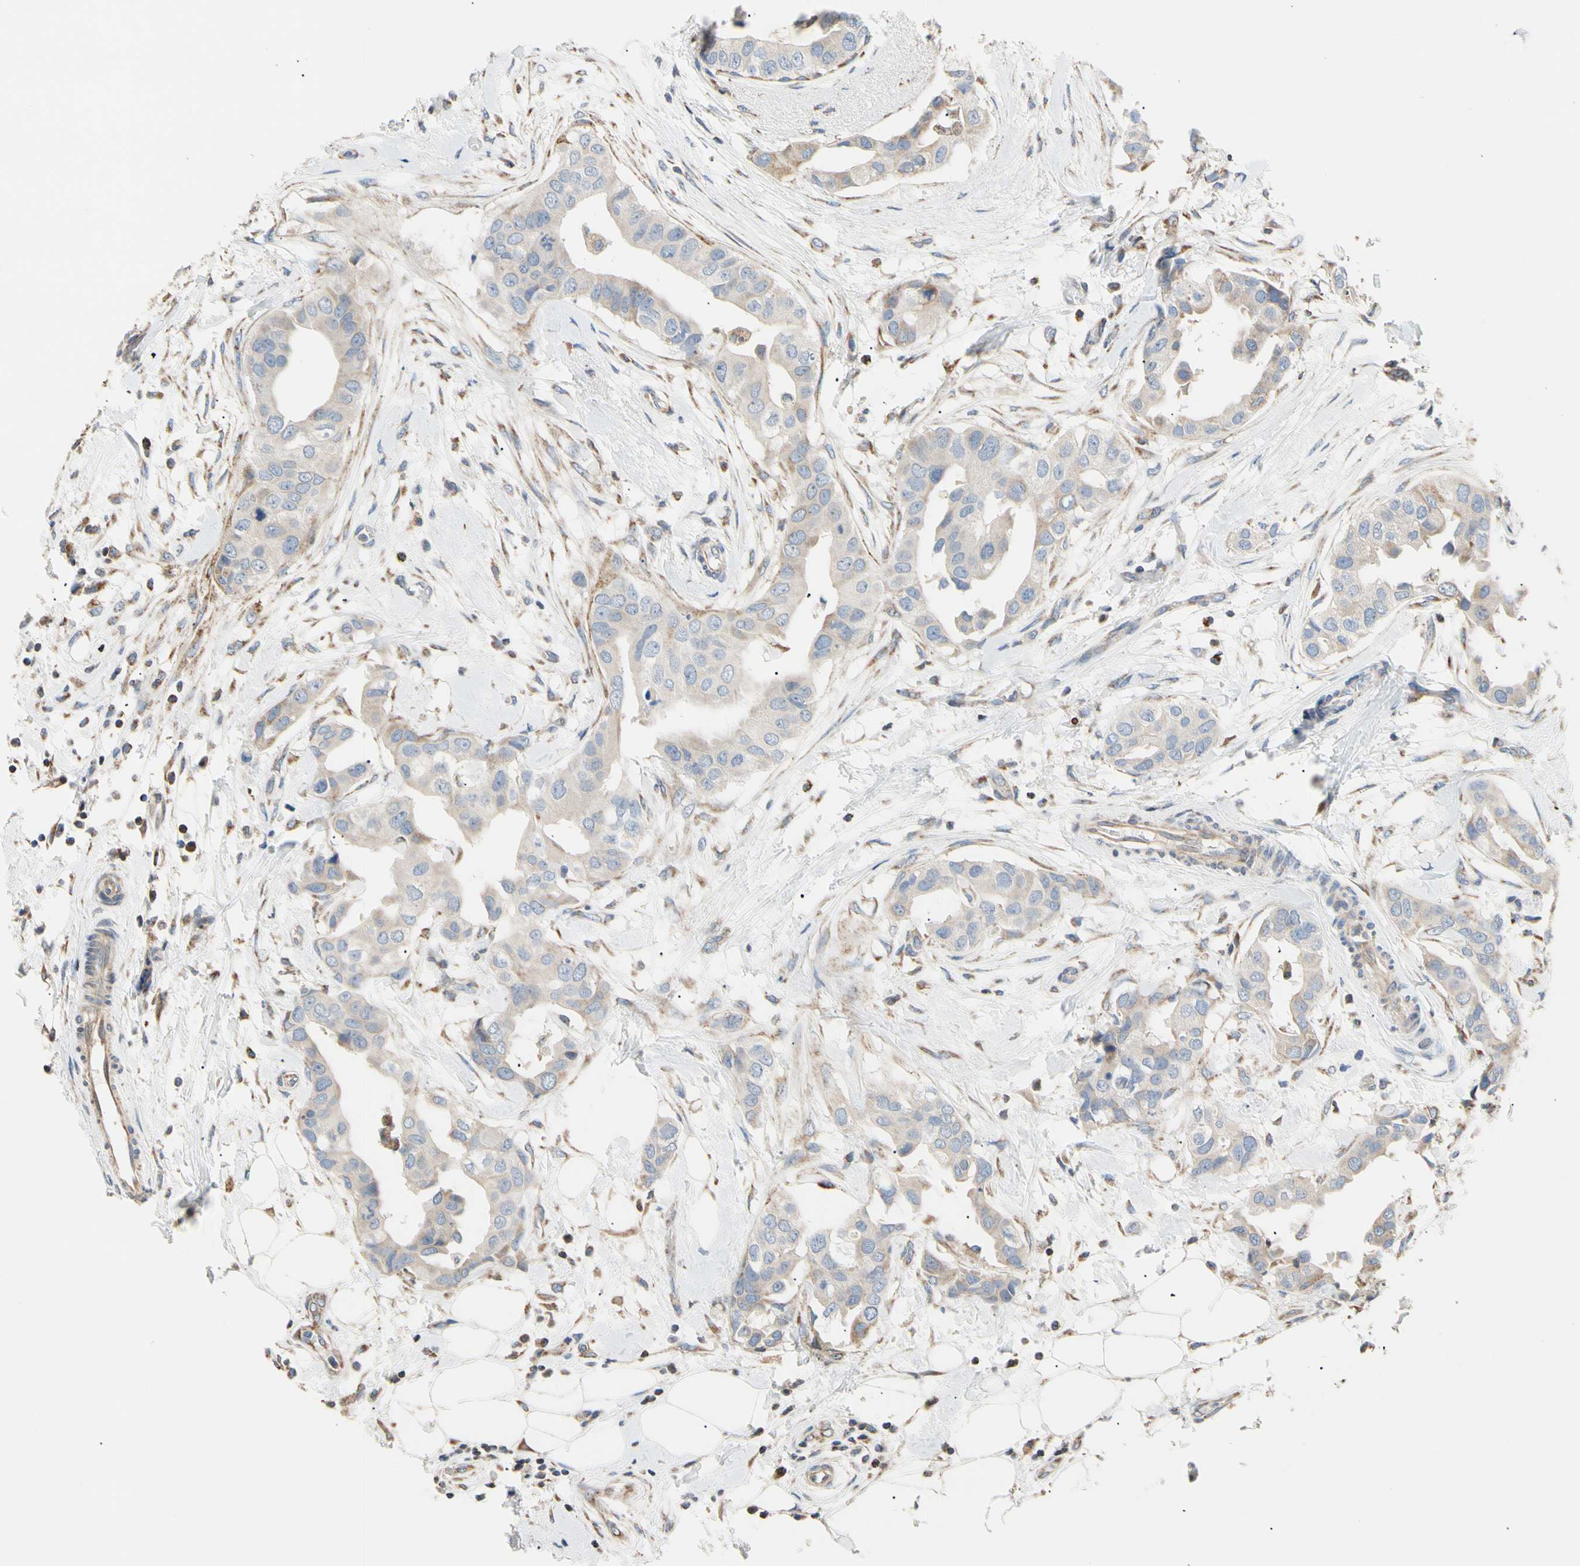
{"staining": {"intensity": "weak", "quantity": "<25%", "location": "cytoplasmic/membranous"}, "tissue": "breast cancer", "cell_type": "Tumor cells", "image_type": "cancer", "snomed": [{"axis": "morphology", "description": "Duct carcinoma"}, {"axis": "topography", "description": "Breast"}], "caption": "IHC micrograph of neoplastic tissue: breast infiltrating ductal carcinoma stained with DAB (3,3'-diaminobenzidine) exhibits no significant protein staining in tumor cells.", "gene": "PLGRKT", "patient": {"sex": "female", "age": 40}}